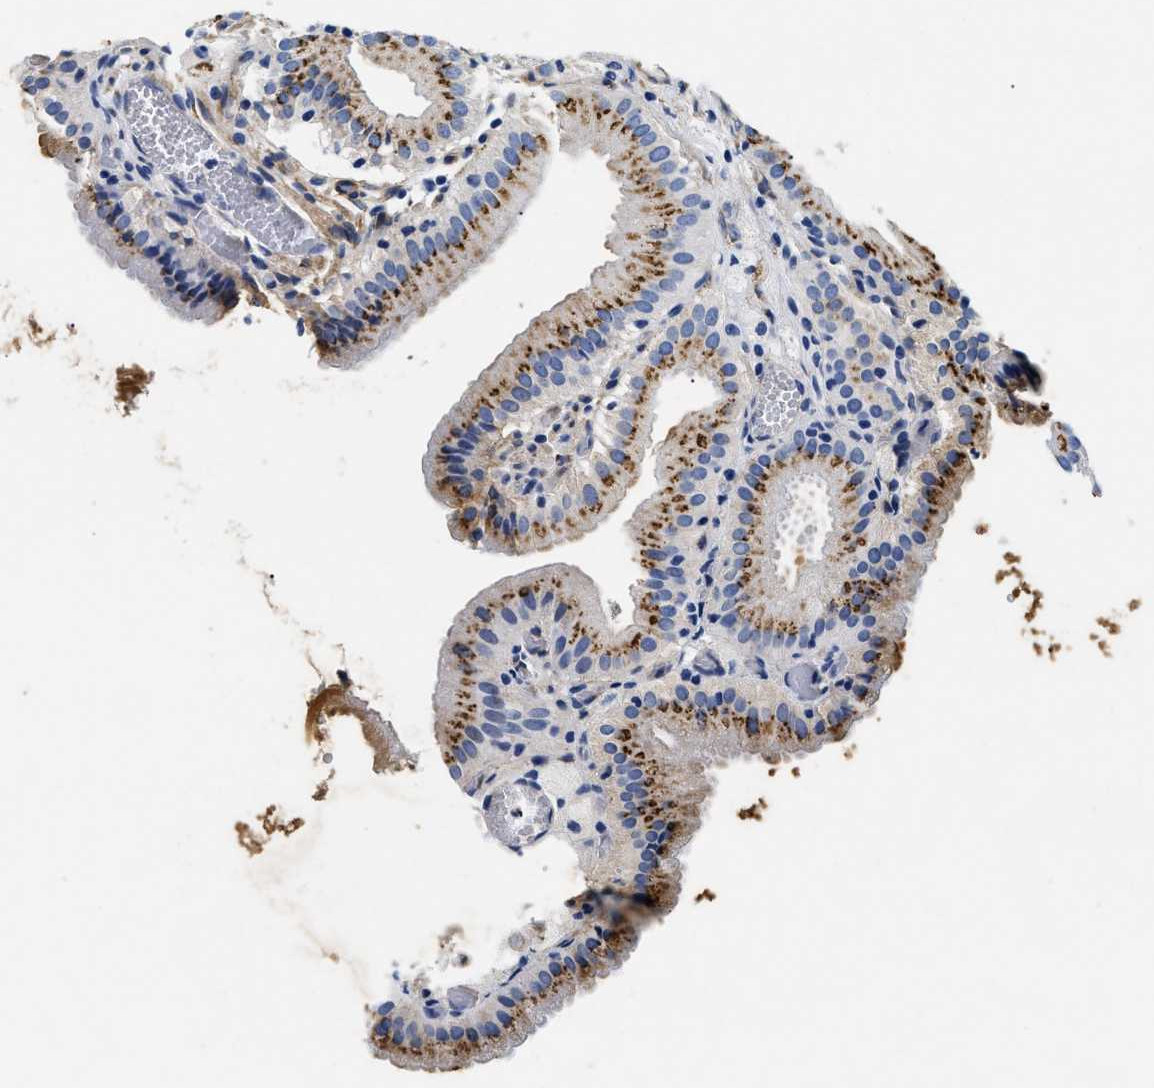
{"staining": {"intensity": "moderate", "quantity": "25%-75%", "location": "cytoplasmic/membranous"}, "tissue": "gallbladder", "cell_type": "Glandular cells", "image_type": "normal", "snomed": [{"axis": "morphology", "description": "Normal tissue, NOS"}, {"axis": "topography", "description": "Gallbladder"}], "caption": "A brown stain labels moderate cytoplasmic/membranous positivity of a protein in glandular cells of benign human gallbladder. (DAB (3,3'-diaminobenzidine) = brown stain, brightfield microscopy at high magnification).", "gene": "LAMA3", "patient": {"sex": "male", "age": 54}}